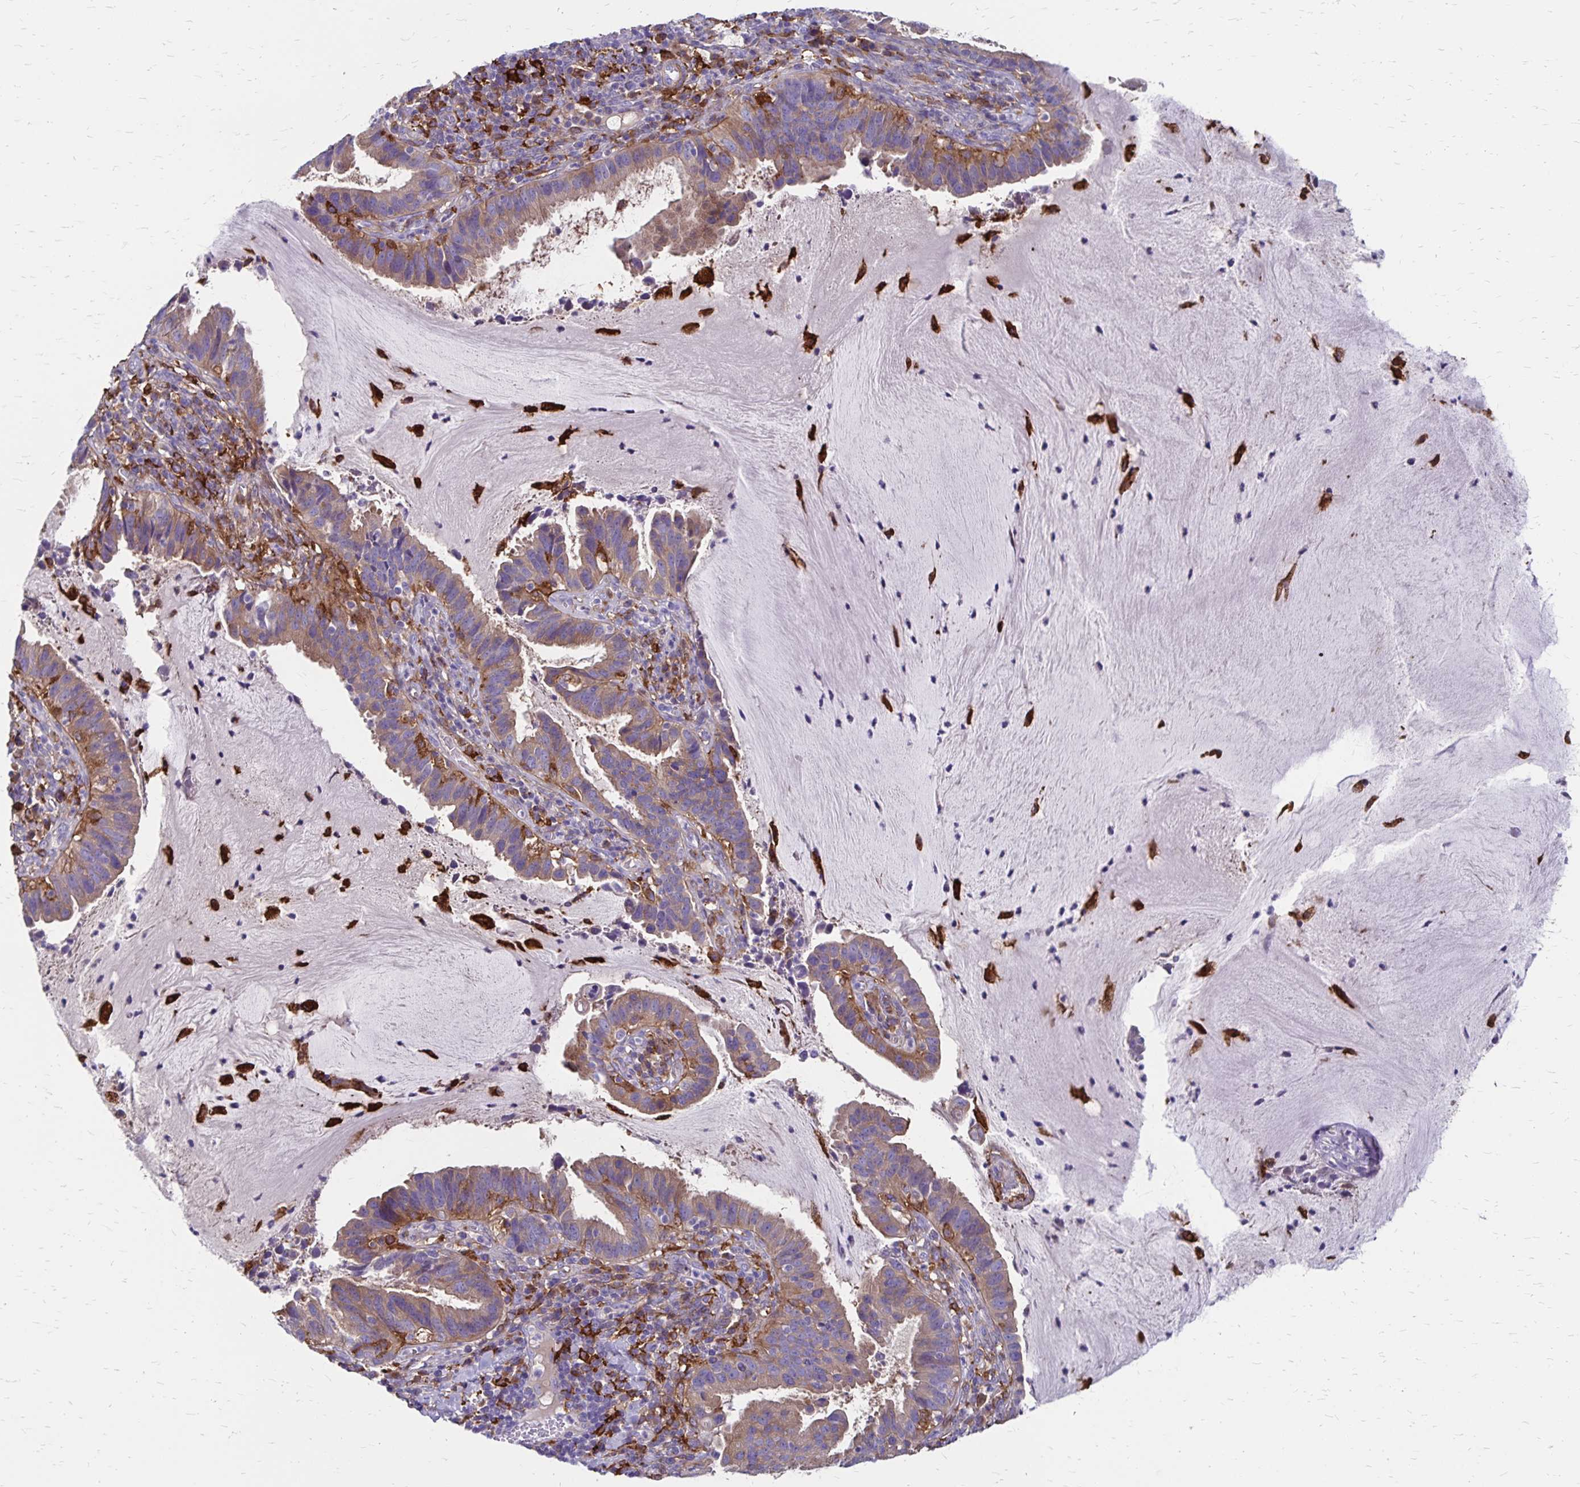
{"staining": {"intensity": "weak", "quantity": ">75%", "location": "cytoplasmic/membranous"}, "tissue": "cervical cancer", "cell_type": "Tumor cells", "image_type": "cancer", "snomed": [{"axis": "morphology", "description": "Adenocarcinoma, NOS"}, {"axis": "topography", "description": "Cervix"}], "caption": "A low amount of weak cytoplasmic/membranous expression is present in approximately >75% of tumor cells in adenocarcinoma (cervical) tissue. (brown staining indicates protein expression, while blue staining denotes nuclei).", "gene": "TNS3", "patient": {"sex": "female", "age": 34}}